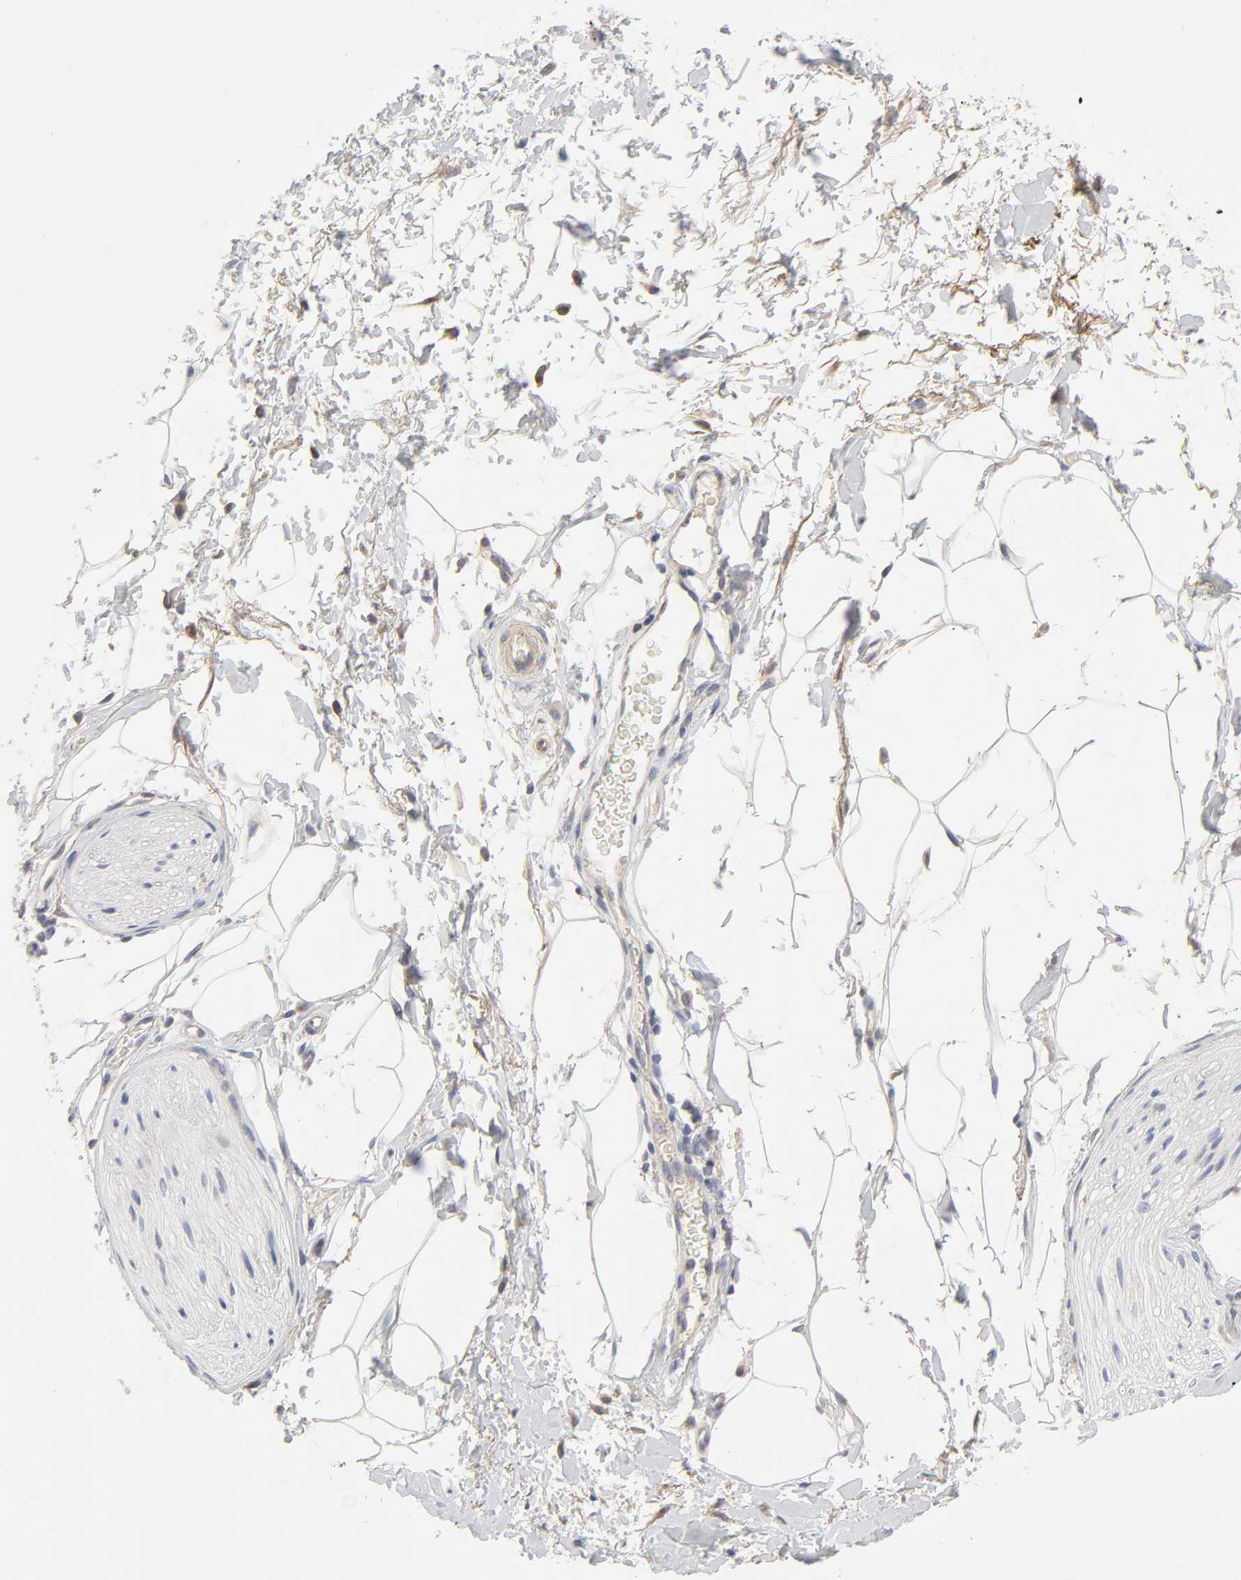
{"staining": {"intensity": "weak", "quantity": ">75%", "location": "cytoplasmic/membranous"}, "tissue": "adipose tissue", "cell_type": "Adipocytes", "image_type": "normal", "snomed": [{"axis": "morphology", "description": "Normal tissue, NOS"}, {"axis": "topography", "description": "Soft tissue"}, {"axis": "topography", "description": "Peripheral nerve tissue"}], "caption": "Weak cytoplasmic/membranous expression is present in approximately >75% of adipocytes in benign adipose tissue.", "gene": "IL4R", "patient": {"sex": "female", "age": 71}}